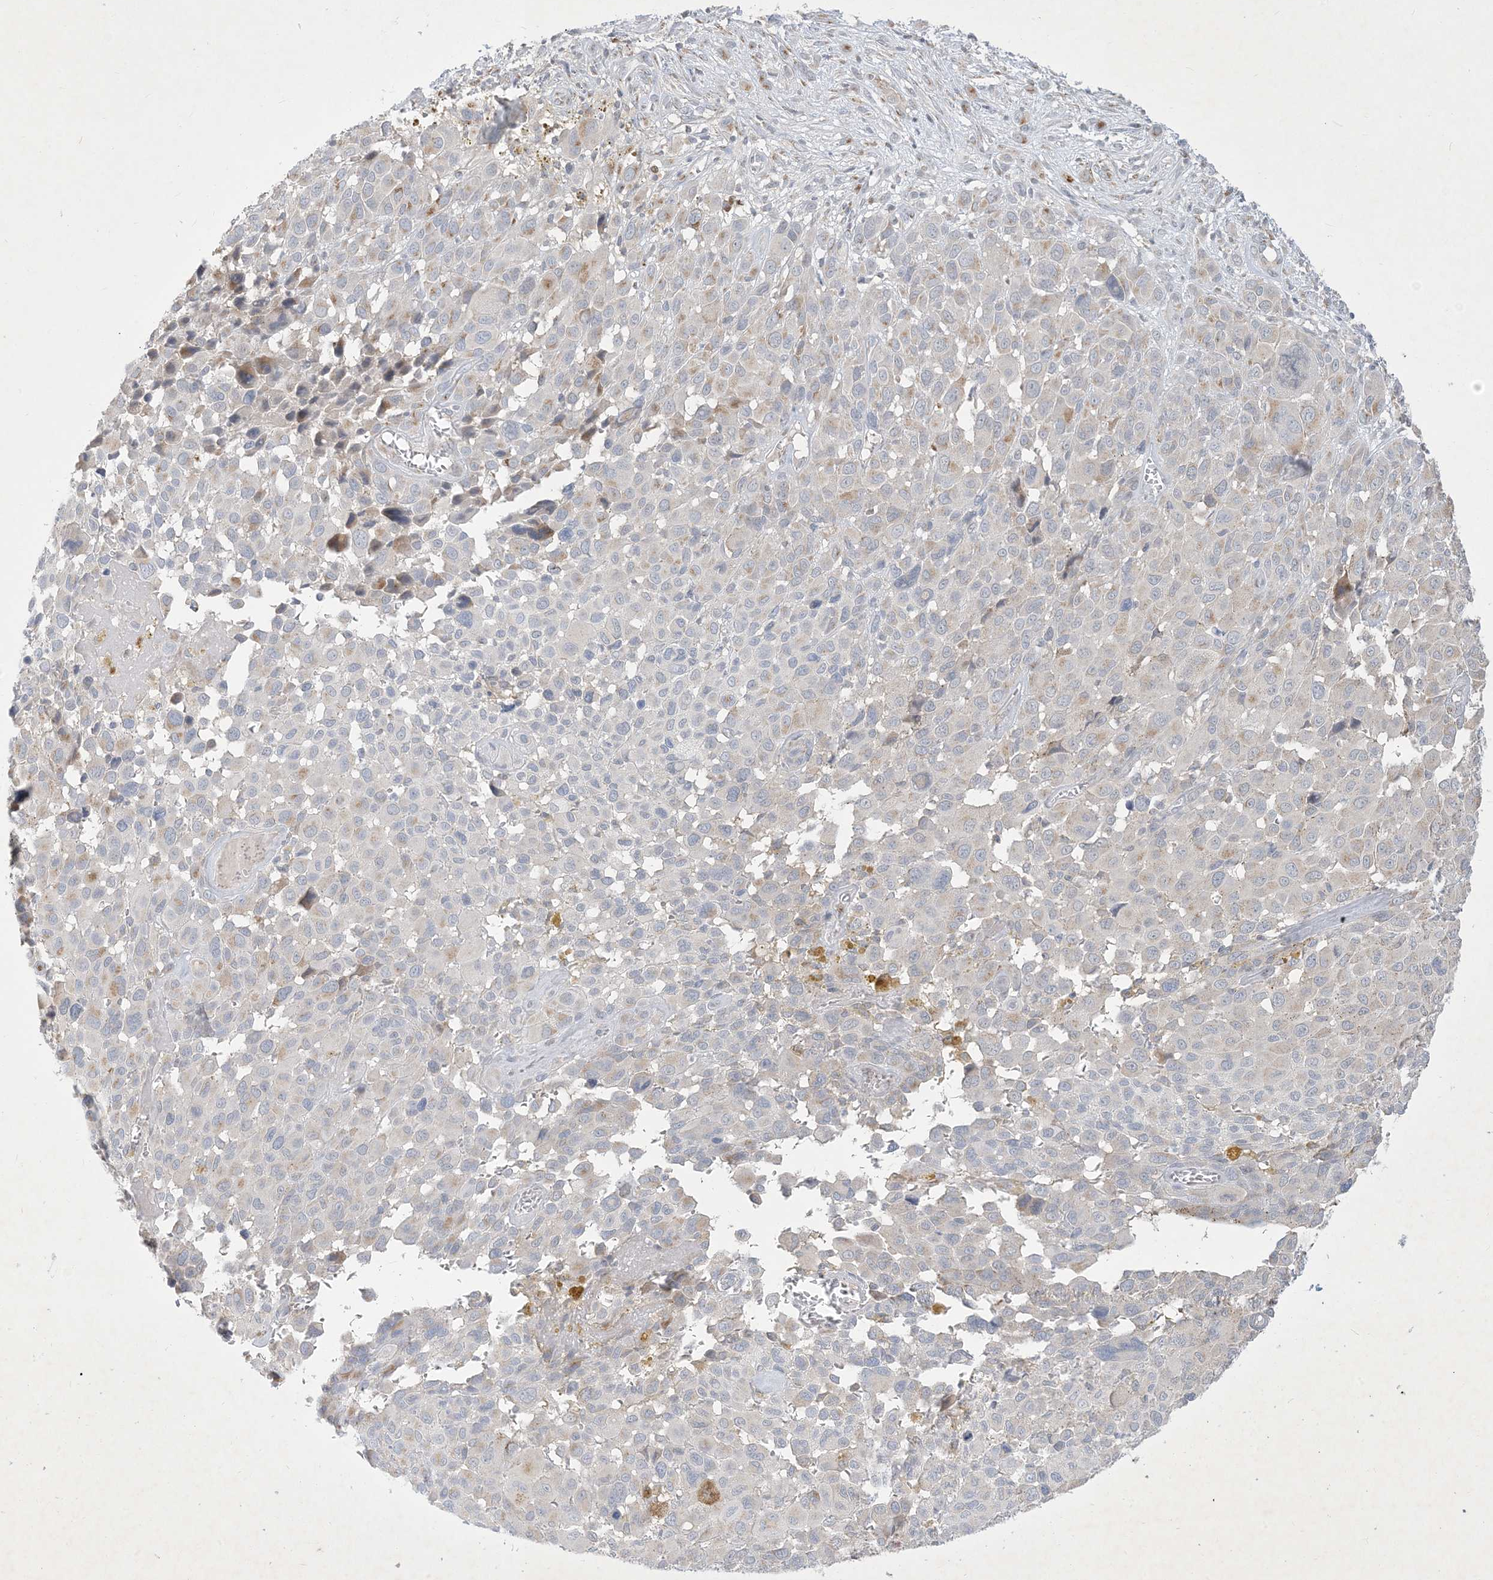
{"staining": {"intensity": "negative", "quantity": "none", "location": "none"}, "tissue": "melanoma", "cell_type": "Tumor cells", "image_type": "cancer", "snomed": [{"axis": "morphology", "description": "Malignant melanoma, NOS"}, {"axis": "topography", "description": "Skin of trunk"}], "caption": "There is no significant staining in tumor cells of malignant melanoma. The staining was performed using DAB (3,3'-diaminobenzidine) to visualize the protein expression in brown, while the nuclei were stained in blue with hematoxylin (Magnification: 20x).", "gene": "CCDC14", "patient": {"sex": "male", "age": 71}}